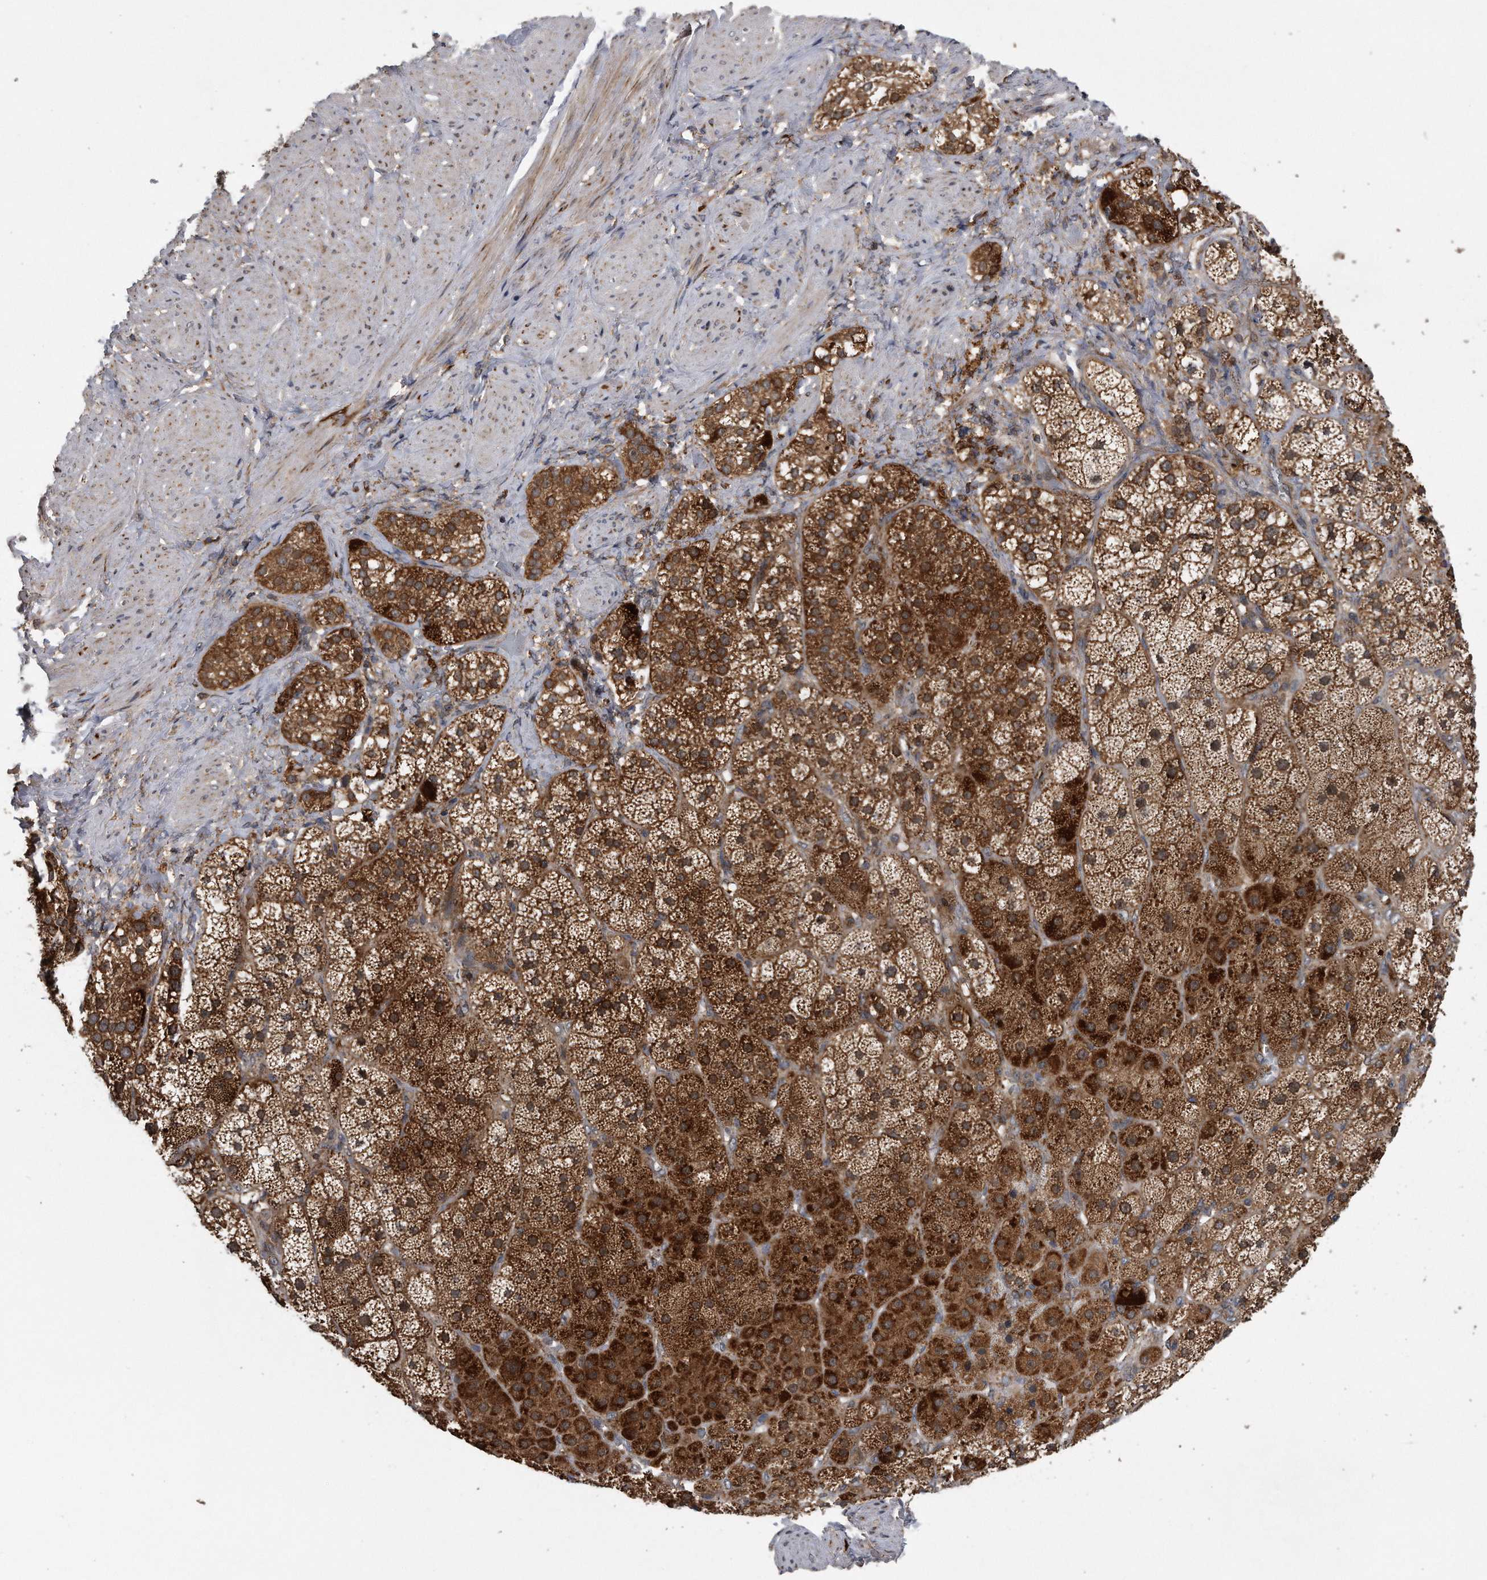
{"staining": {"intensity": "strong", "quantity": ">75%", "location": "cytoplasmic/membranous"}, "tissue": "adrenal gland", "cell_type": "Glandular cells", "image_type": "normal", "snomed": [{"axis": "morphology", "description": "Normal tissue, NOS"}, {"axis": "topography", "description": "Adrenal gland"}], "caption": "A high amount of strong cytoplasmic/membranous positivity is present in about >75% of glandular cells in normal adrenal gland.", "gene": "ALPK2", "patient": {"sex": "male", "age": 57}}